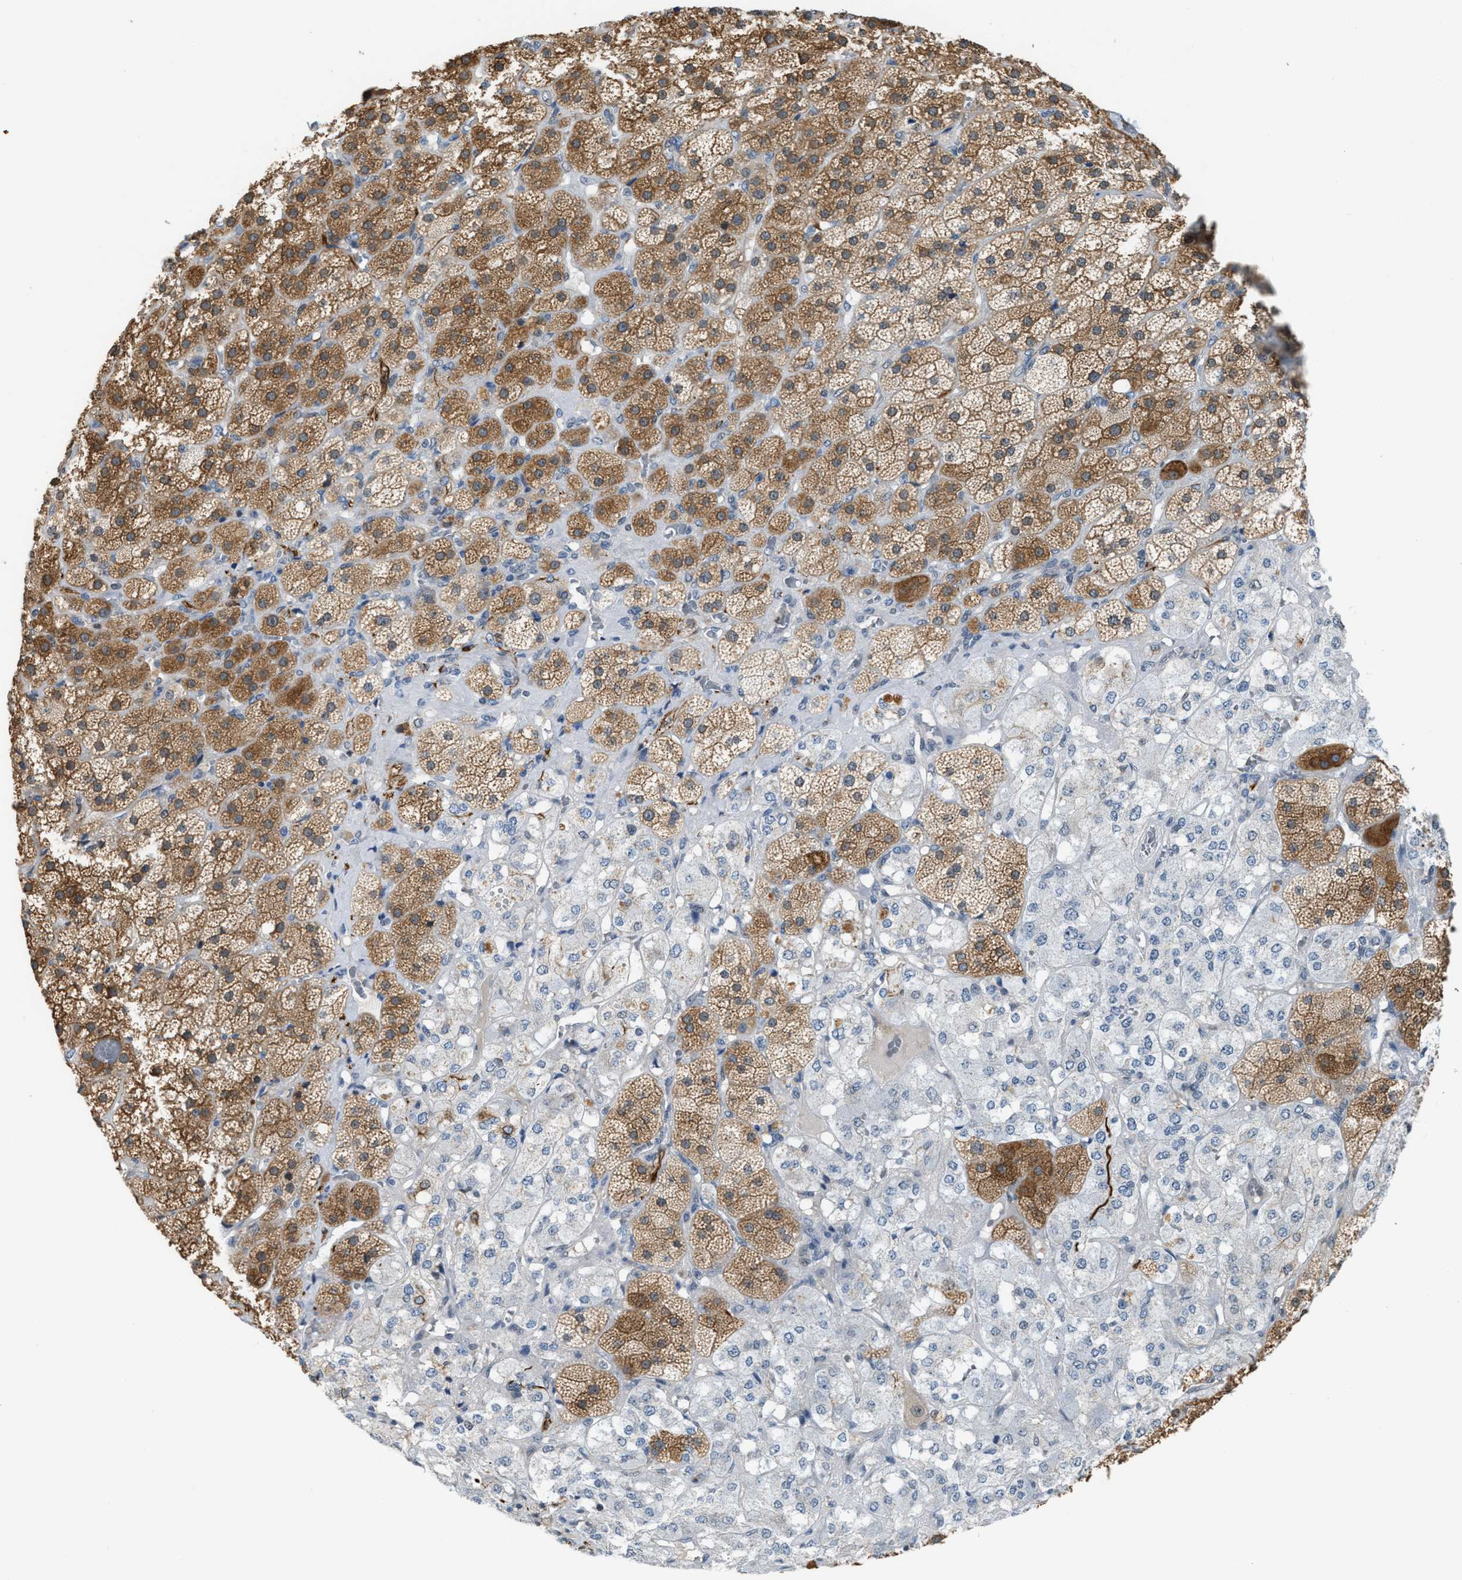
{"staining": {"intensity": "moderate", "quantity": "25%-75%", "location": "cytoplasmic/membranous"}, "tissue": "adrenal gland", "cell_type": "Glandular cells", "image_type": "normal", "snomed": [{"axis": "morphology", "description": "Normal tissue, NOS"}, {"axis": "topography", "description": "Adrenal gland"}], "caption": "Immunohistochemistry (IHC) photomicrograph of normal adrenal gland: human adrenal gland stained using IHC reveals medium levels of moderate protein expression localized specifically in the cytoplasmic/membranous of glandular cells, appearing as a cytoplasmic/membranous brown color.", "gene": "PPM1D", "patient": {"sex": "male", "age": 57}}